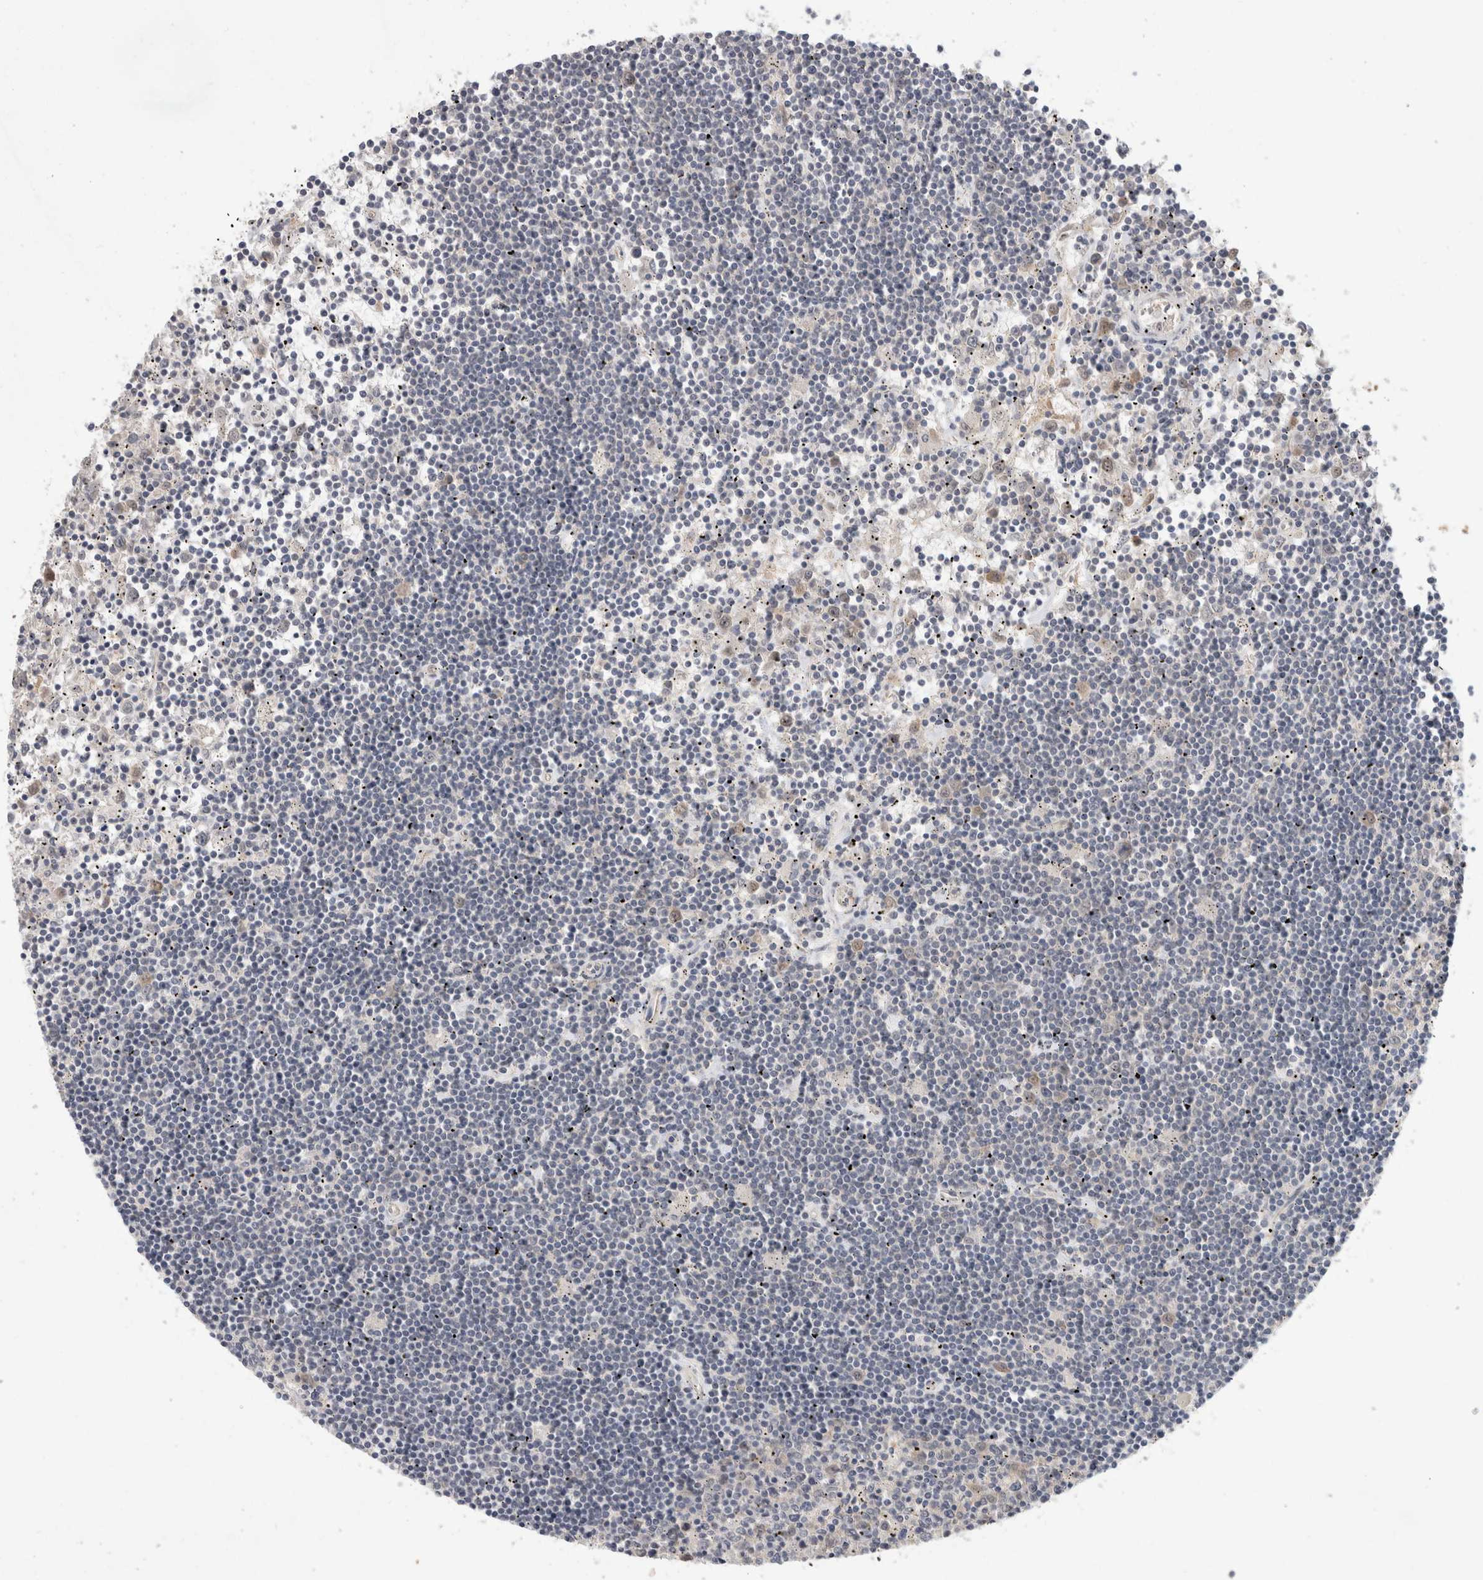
{"staining": {"intensity": "negative", "quantity": "none", "location": "none"}, "tissue": "lymphoma", "cell_type": "Tumor cells", "image_type": "cancer", "snomed": [{"axis": "morphology", "description": "Malignant lymphoma, non-Hodgkin's type, Low grade"}, {"axis": "topography", "description": "Spleen"}], "caption": "Protein analysis of lymphoma reveals no significant staining in tumor cells.", "gene": "CRISPLD1", "patient": {"sex": "male", "age": 76}}